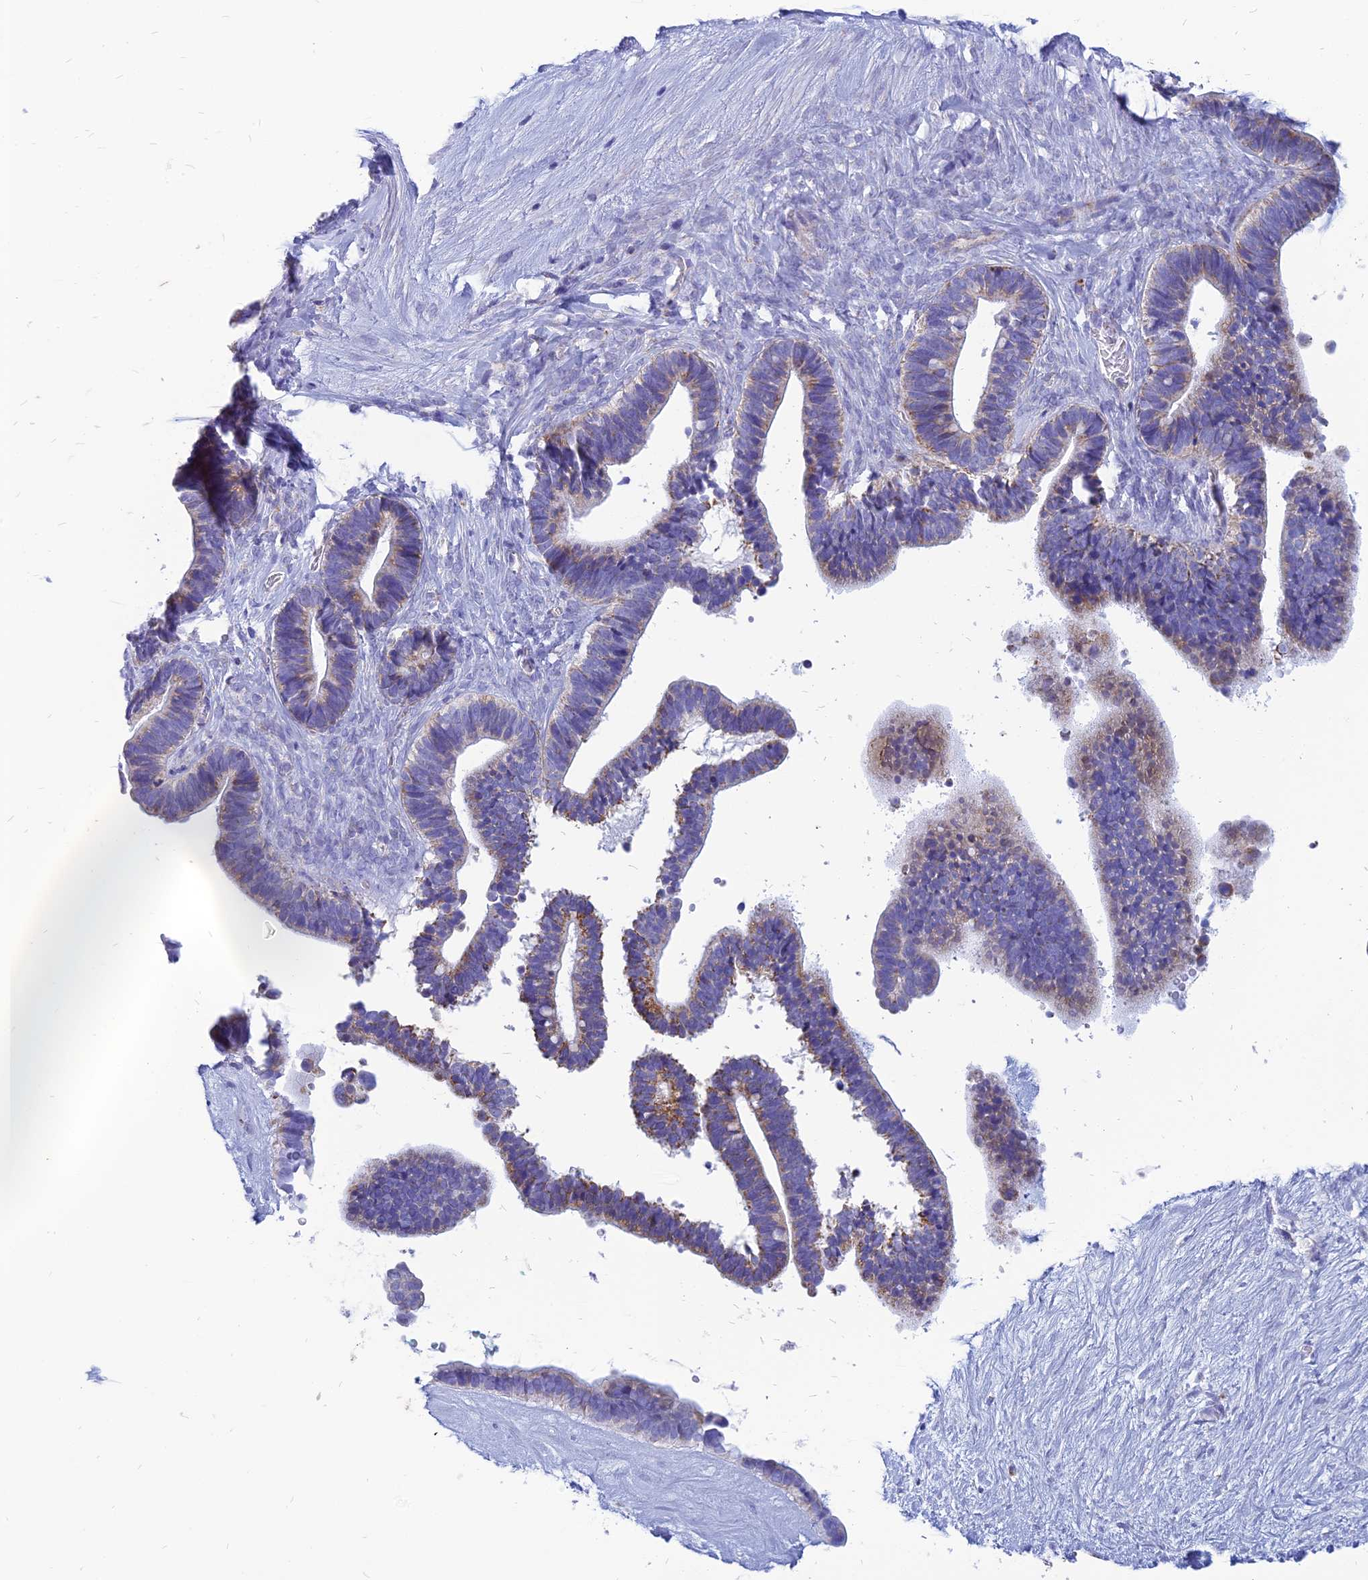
{"staining": {"intensity": "moderate", "quantity": "<25%", "location": "cytoplasmic/membranous"}, "tissue": "ovarian cancer", "cell_type": "Tumor cells", "image_type": "cancer", "snomed": [{"axis": "morphology", "description": "Cystadenocarcinoma, serous, NOS"}, {"axis": "topography", "description": "Ovary"}], "caption": "Immunohistochemistry (IHC) histopathology image of neoplastic tissue: ovarian serous cystadenocarcinoma stained using immunohistochemistry (IHC) displays low levels of moderate protein expression localized specifically in the cytoplasmic/membranous of tumor cells, appearing as a cytoplasmic/membranous brown color.", "gene": "PACC1", "patient": {"sex": "female", "age": 56}}